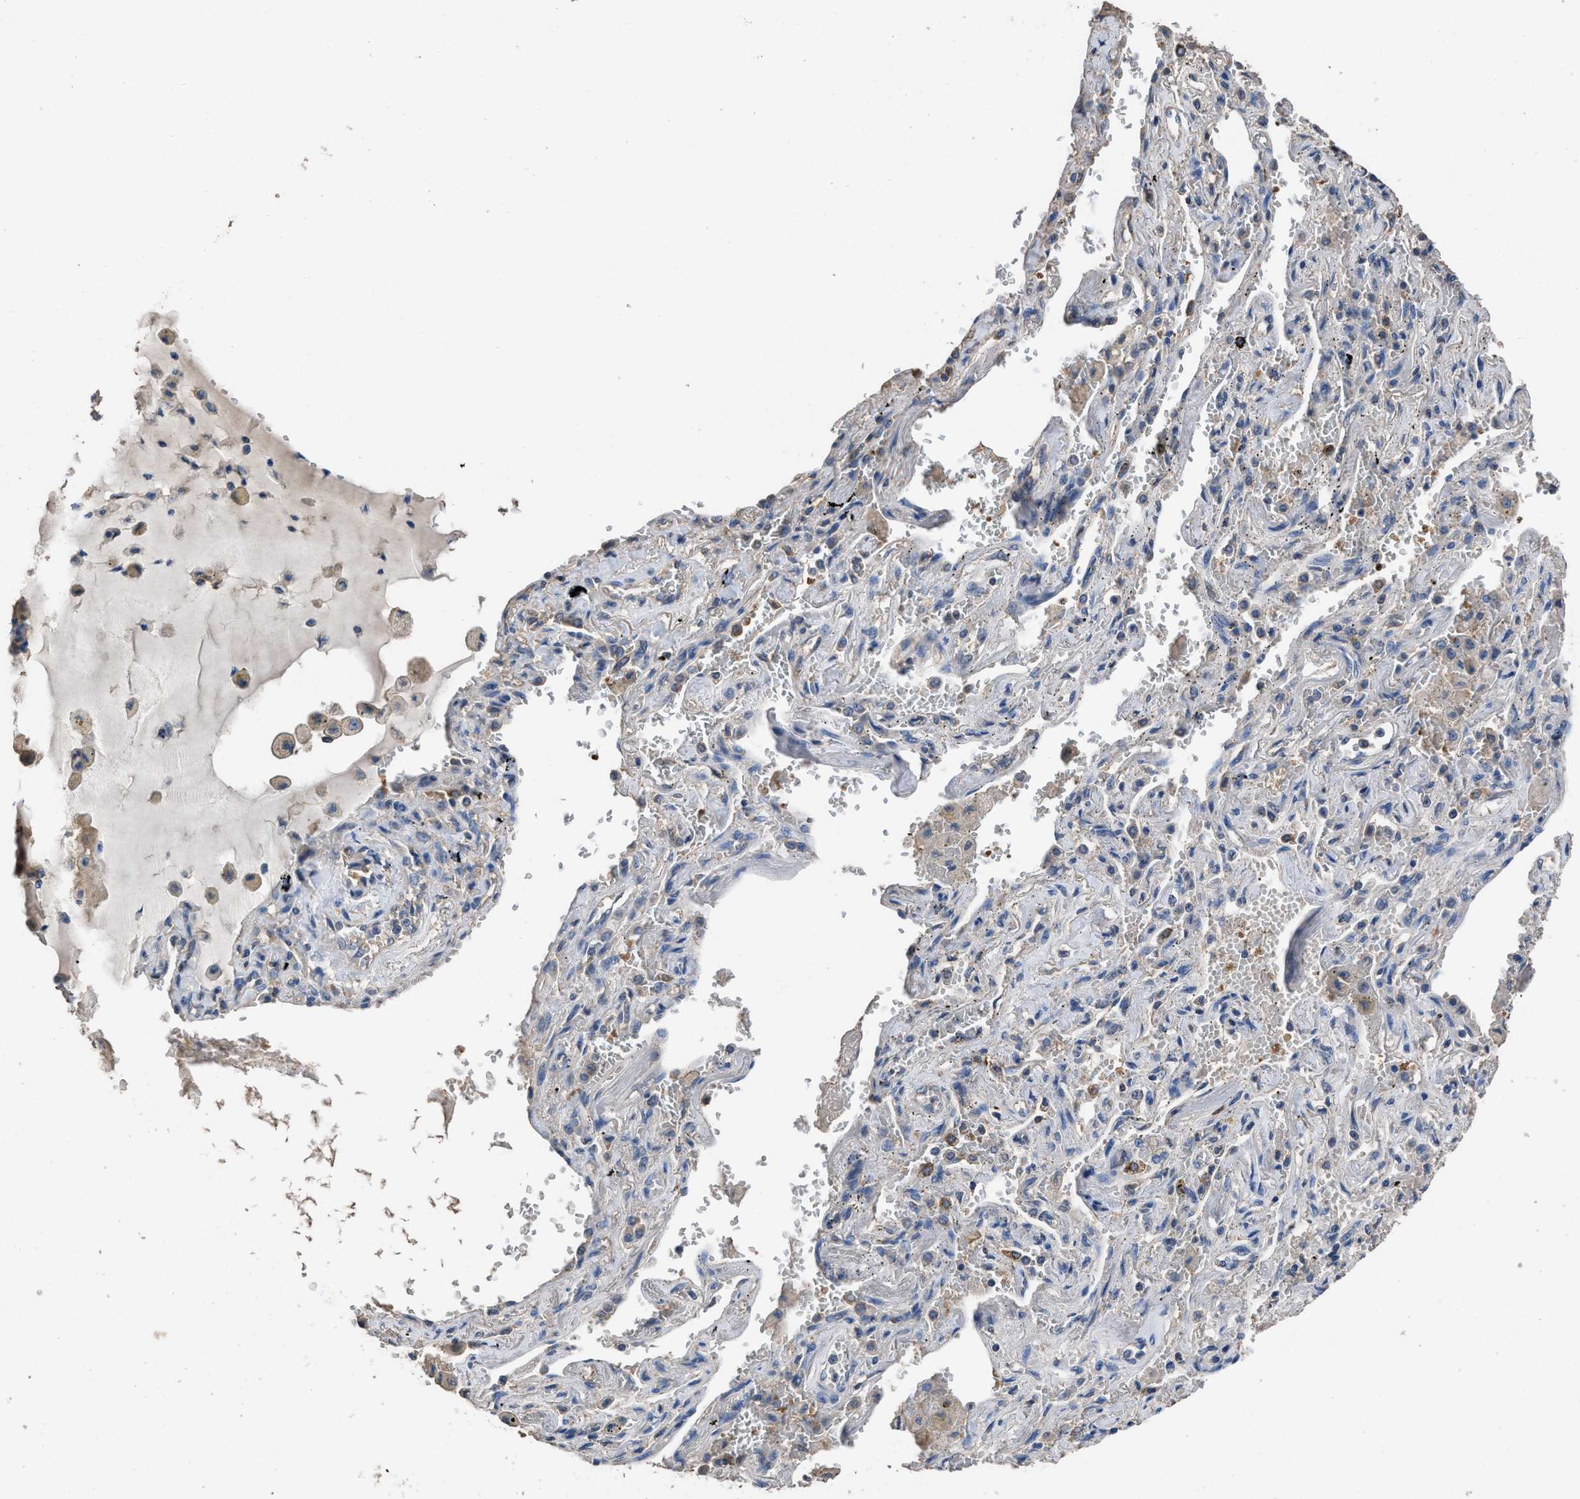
{"staining": {"intensity": "negative", "quantity": "none", "location": "none"}, "tissue": "lung cancer", "cell_type": "Tumor cells", "image_type": "cancer", "snomed": [{"axis": "morphology", "description": "Adenocarcinoma, NOS"}, {"axis": "topography", "description": "Lung"}], "caption": "This is an immunohistochemistry micrograph of human lung adenocarcinoma. There is no expression in tumor cells.", "gene": "ITSN1", "patient": {"sex": "female", "age": 65}}